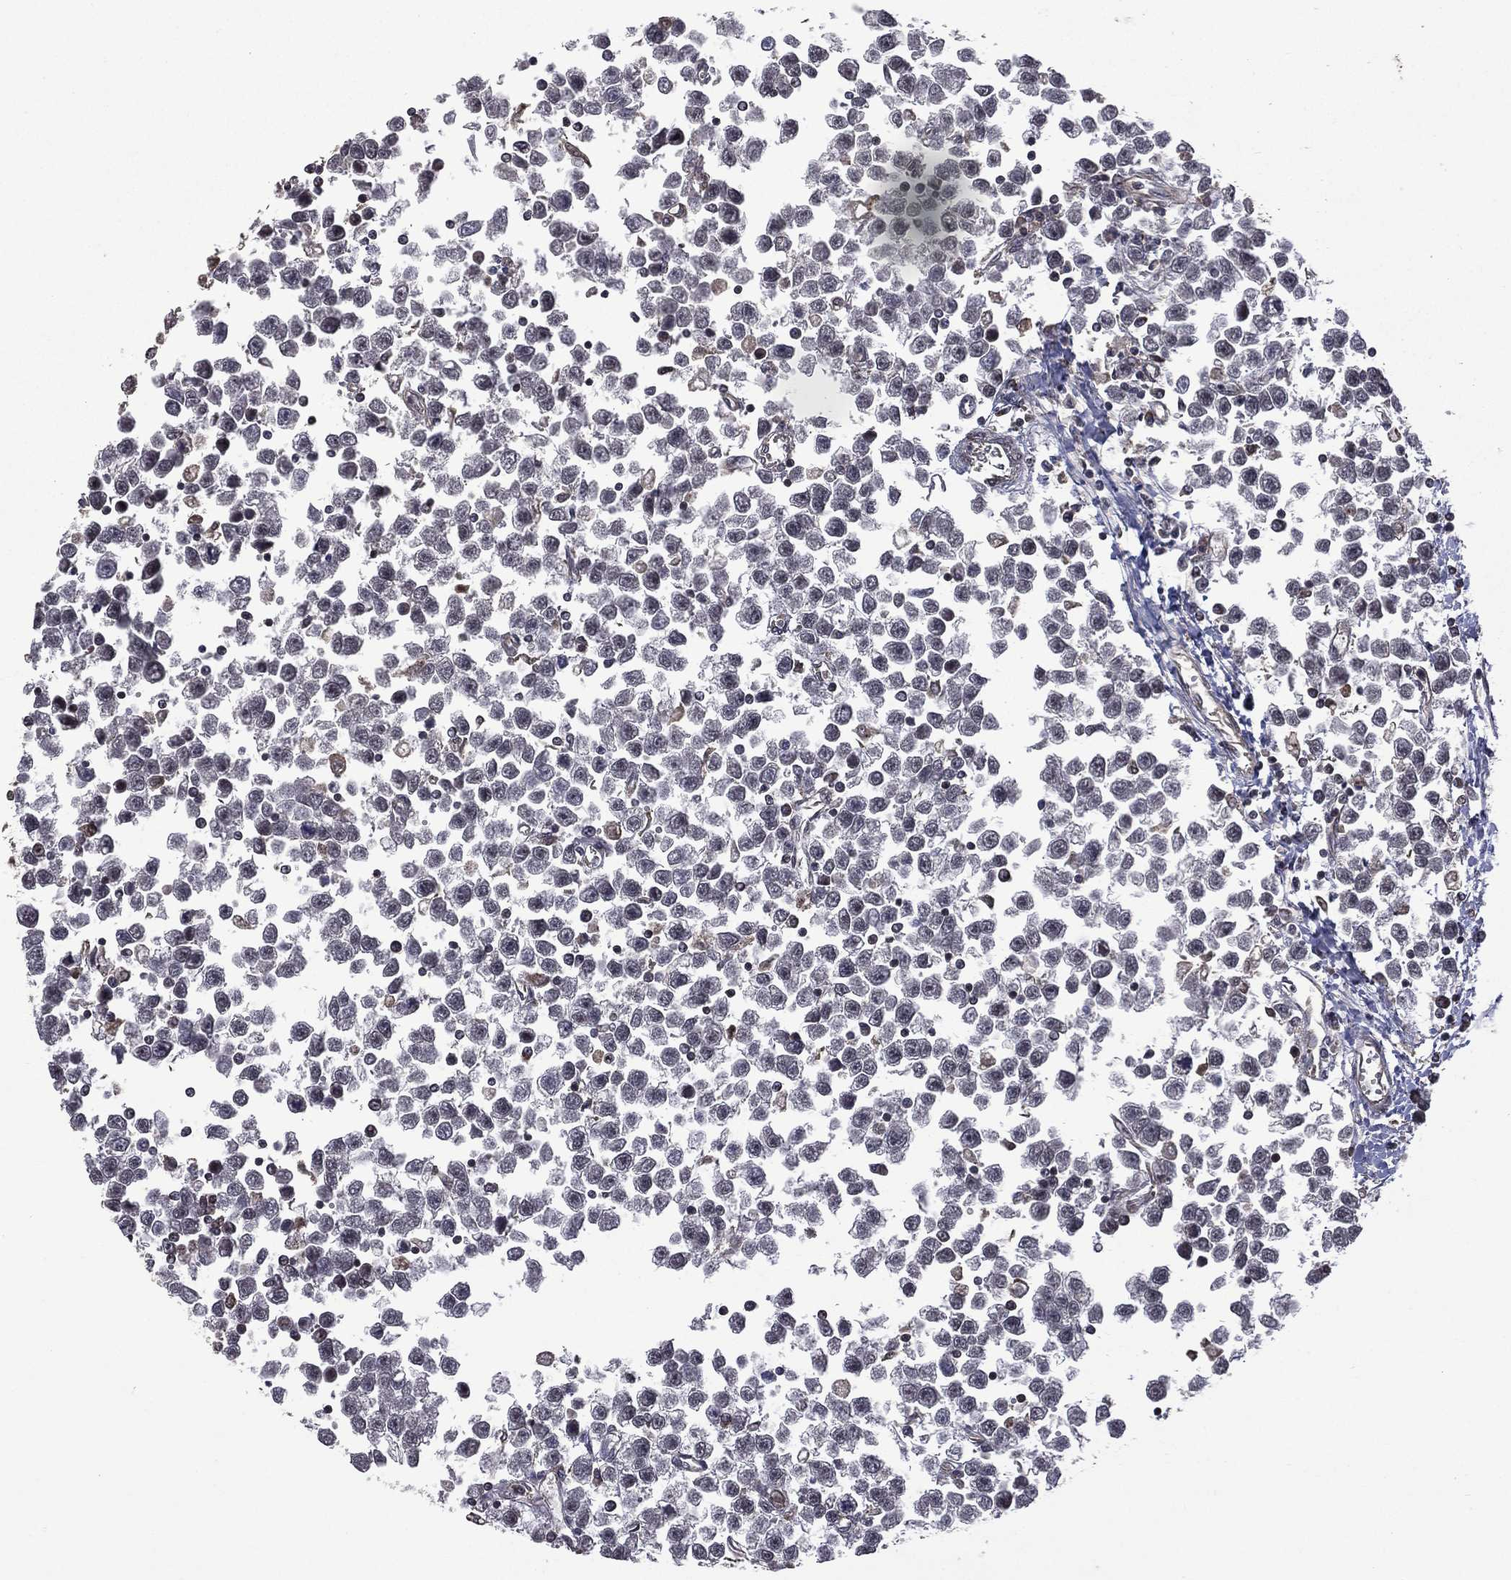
{"staining": {"intensity": "negative", "quantity": "none", "location": "none"}, "tissue": "testis cancer", "cell_type": "Tumor cells", "image_type": "cancer", "snomed": [{"axis": "morphology", "description": "Seminoma, NOS"}, {"axis": "topography", "description": "Testis"}], "caption": "A histopathology image of human seminoma (testis) is negative for staining in tumor cells.", "gene": "GIMAP6", "patient": {"sex": "male", "age": 34}}